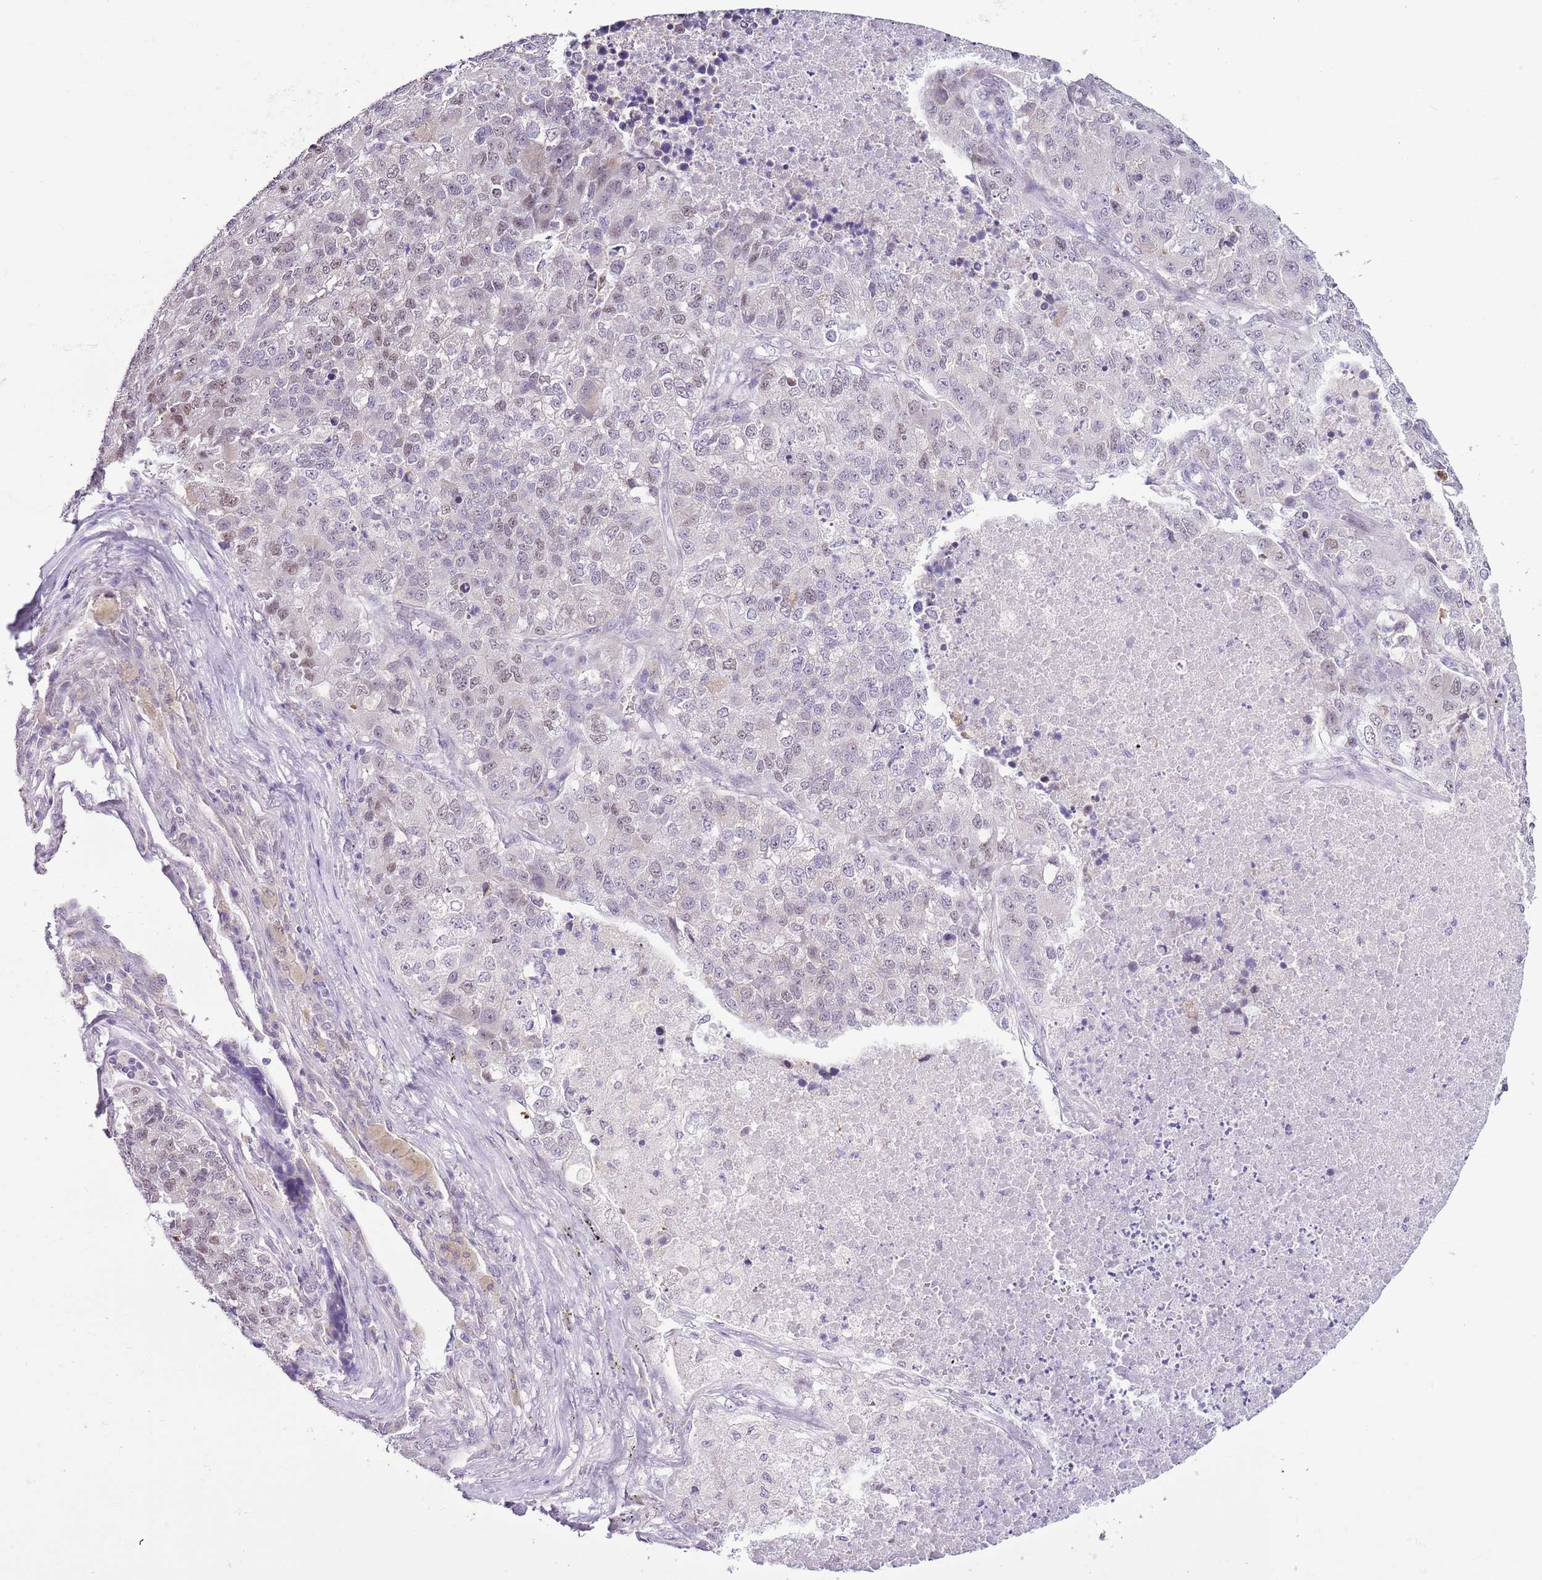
{"staining": {"intensity": "weak", "quantity": "25%-75%", "location": "nuclear"}, "tissue": "lung cancer", "cell_type": "Tumor cells", "image_type": "cancer", "snomed": [{"axis": "morphology", "description": "Adenocarcinoma, NOS"}, {"axis": "topography", "description": "Lung"}], "caption": "A brown stain shows weak nuclear staining of a protein in human lung adenocarcinoma tumor cells.", "gene": "ZNF576", "patient": {"sex": "male", "age": 49}}